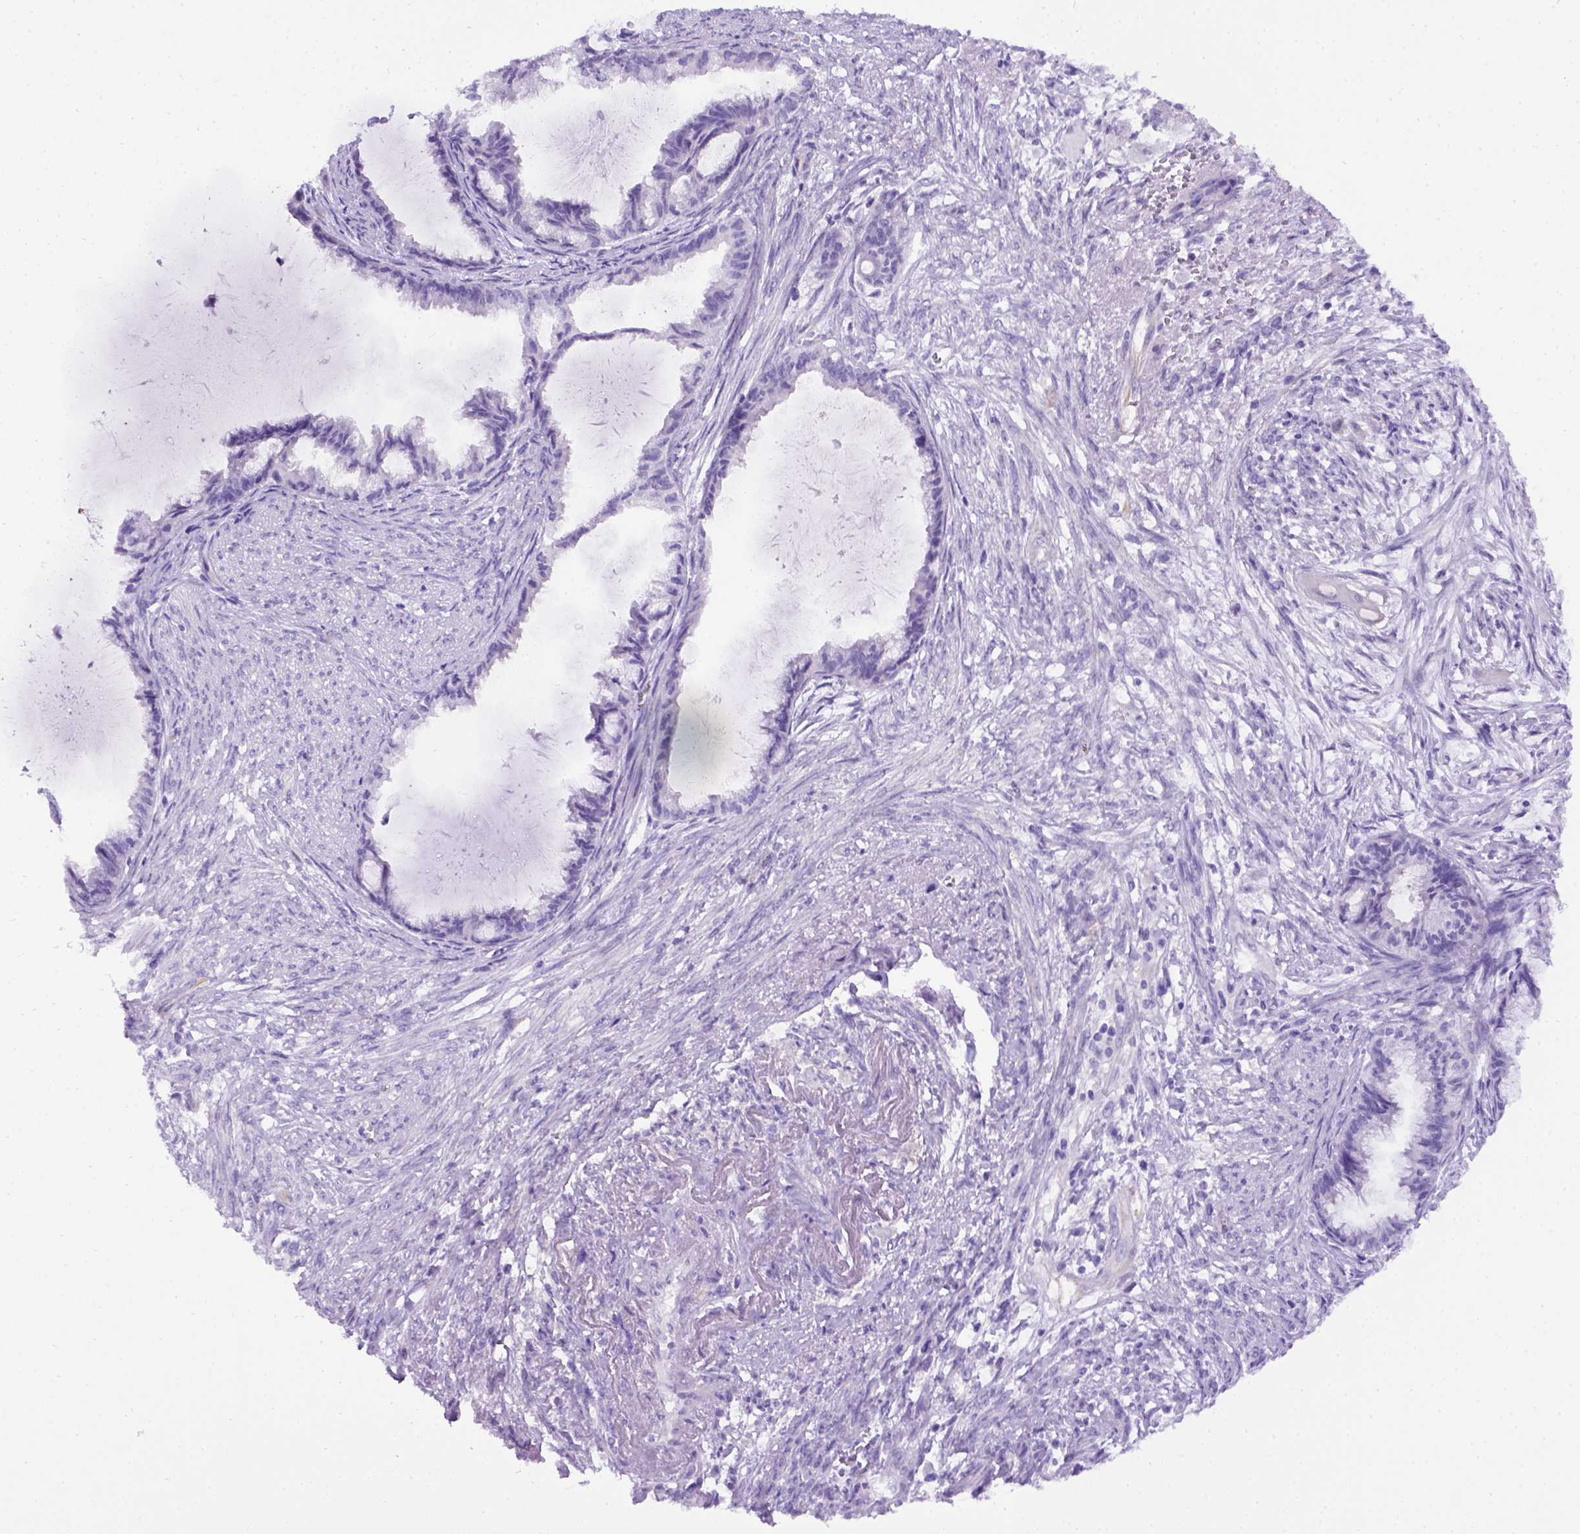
{"staining": {"intensity": "negative", "quantity": "none", "location": "none"}, "tissue": "endometrial cancer", "cell_type": "Tumor cells", "image_type": "cancer", "snomed": [{"axis": "morphology", "description": "Adenocarcinoma, NOS"}, {"axis": "topography", "description": "Endometrium"}], "caption": "A histopathology image of endometrial adenocarcinoma stained for a protein reveals no brown staining in tumor cells.", "gene": "ADAM12", "patient": {"sex": "female", "age": 86}}